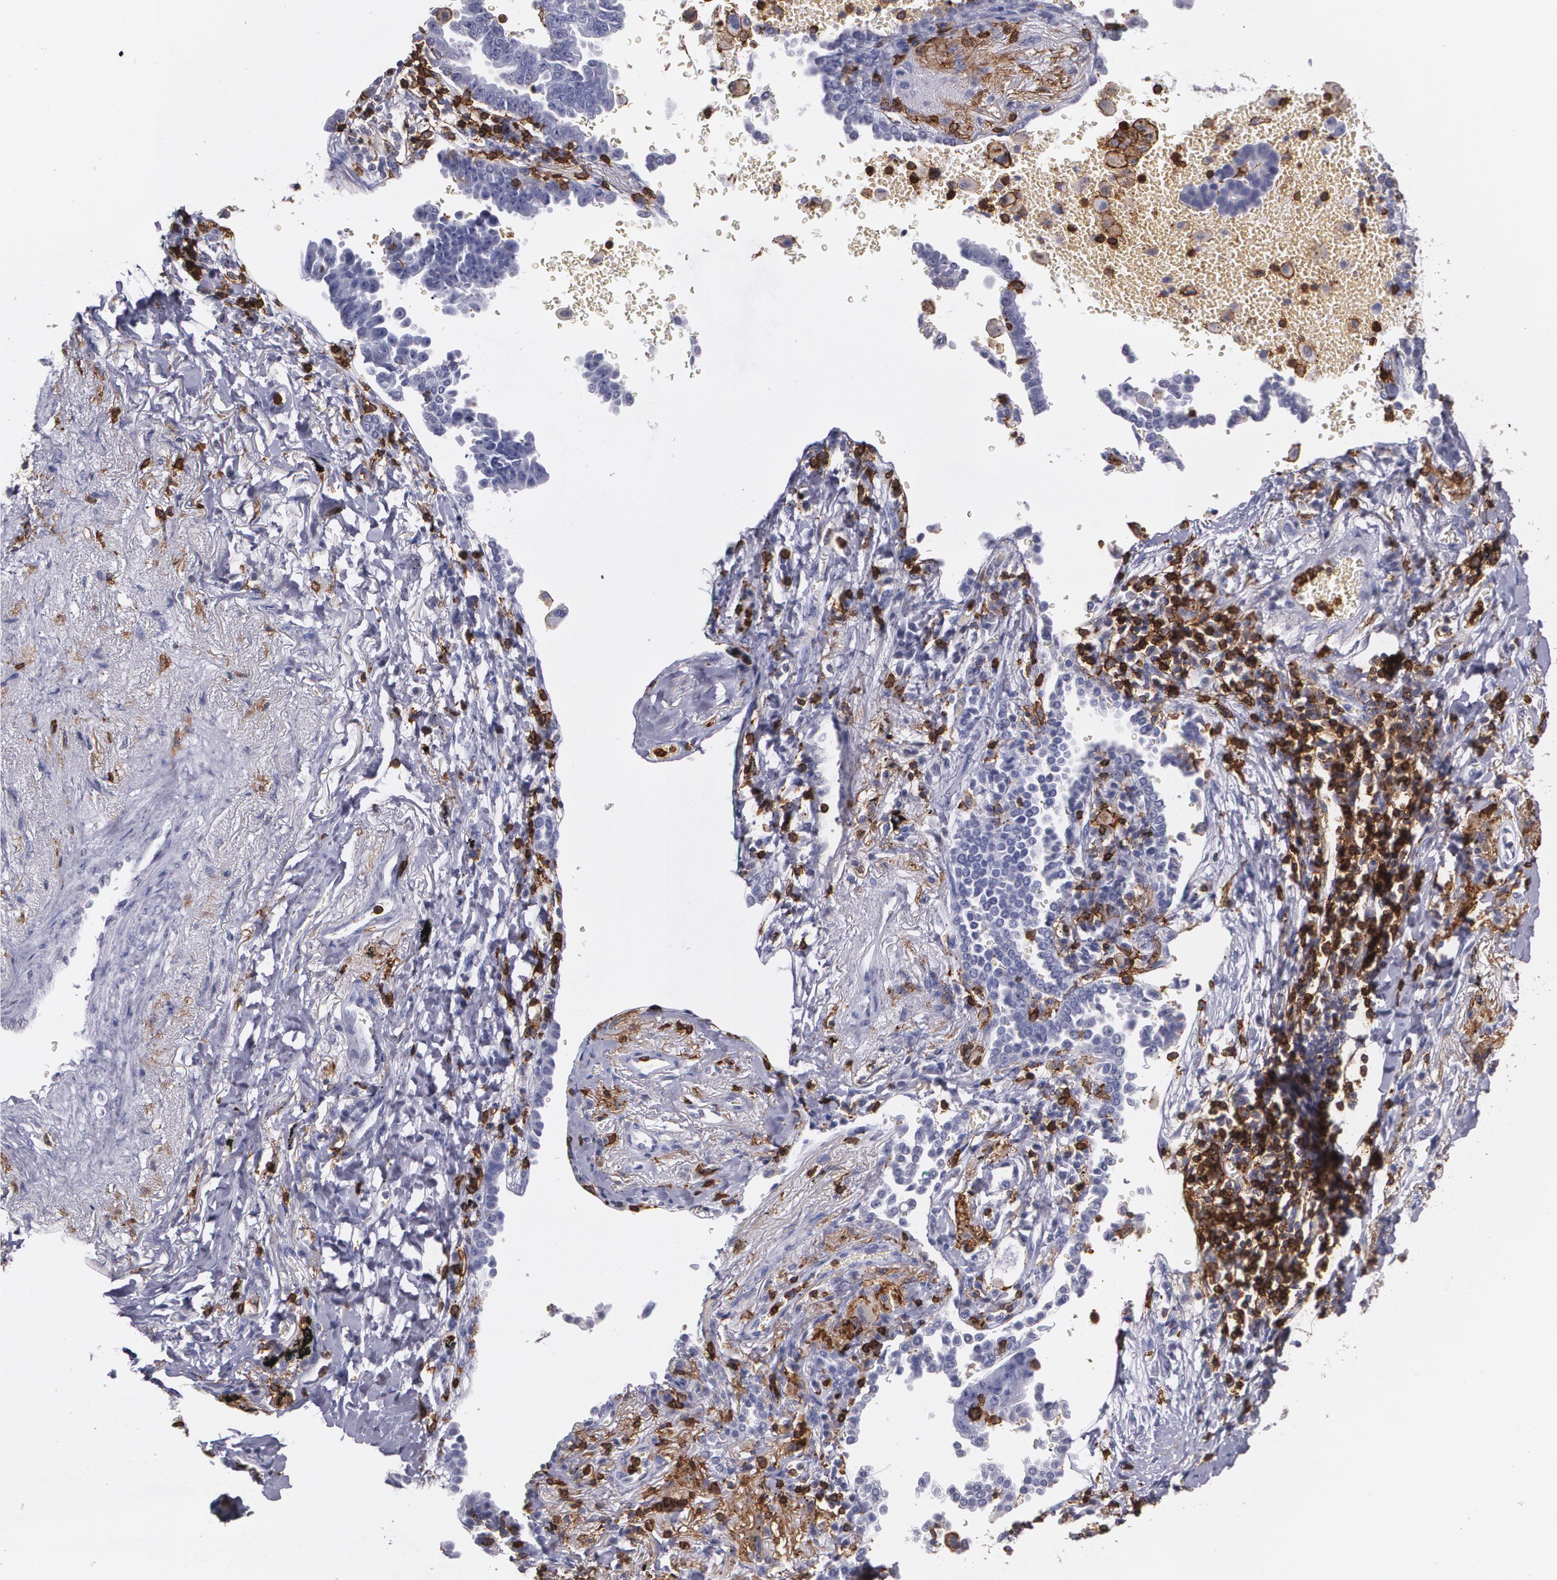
{"staining": {"intensity": "negative", "quantity": "none", "location": "none"}, "tissue": "lung cancer", "cell_type": "Tumor cells", "image_type": "cancer", "snomed": [{"axis": "morphology", "description": "Adenocarcinoma, NOS"}, {"axis": "topography", "description": "Lung"}], "caption": "Micrograph shows no protein expression in tumor cells of adenocarcinoma (lung) tissue.", "gene": "PTPRC", "patient": {"sex": "female", "age": 64}}